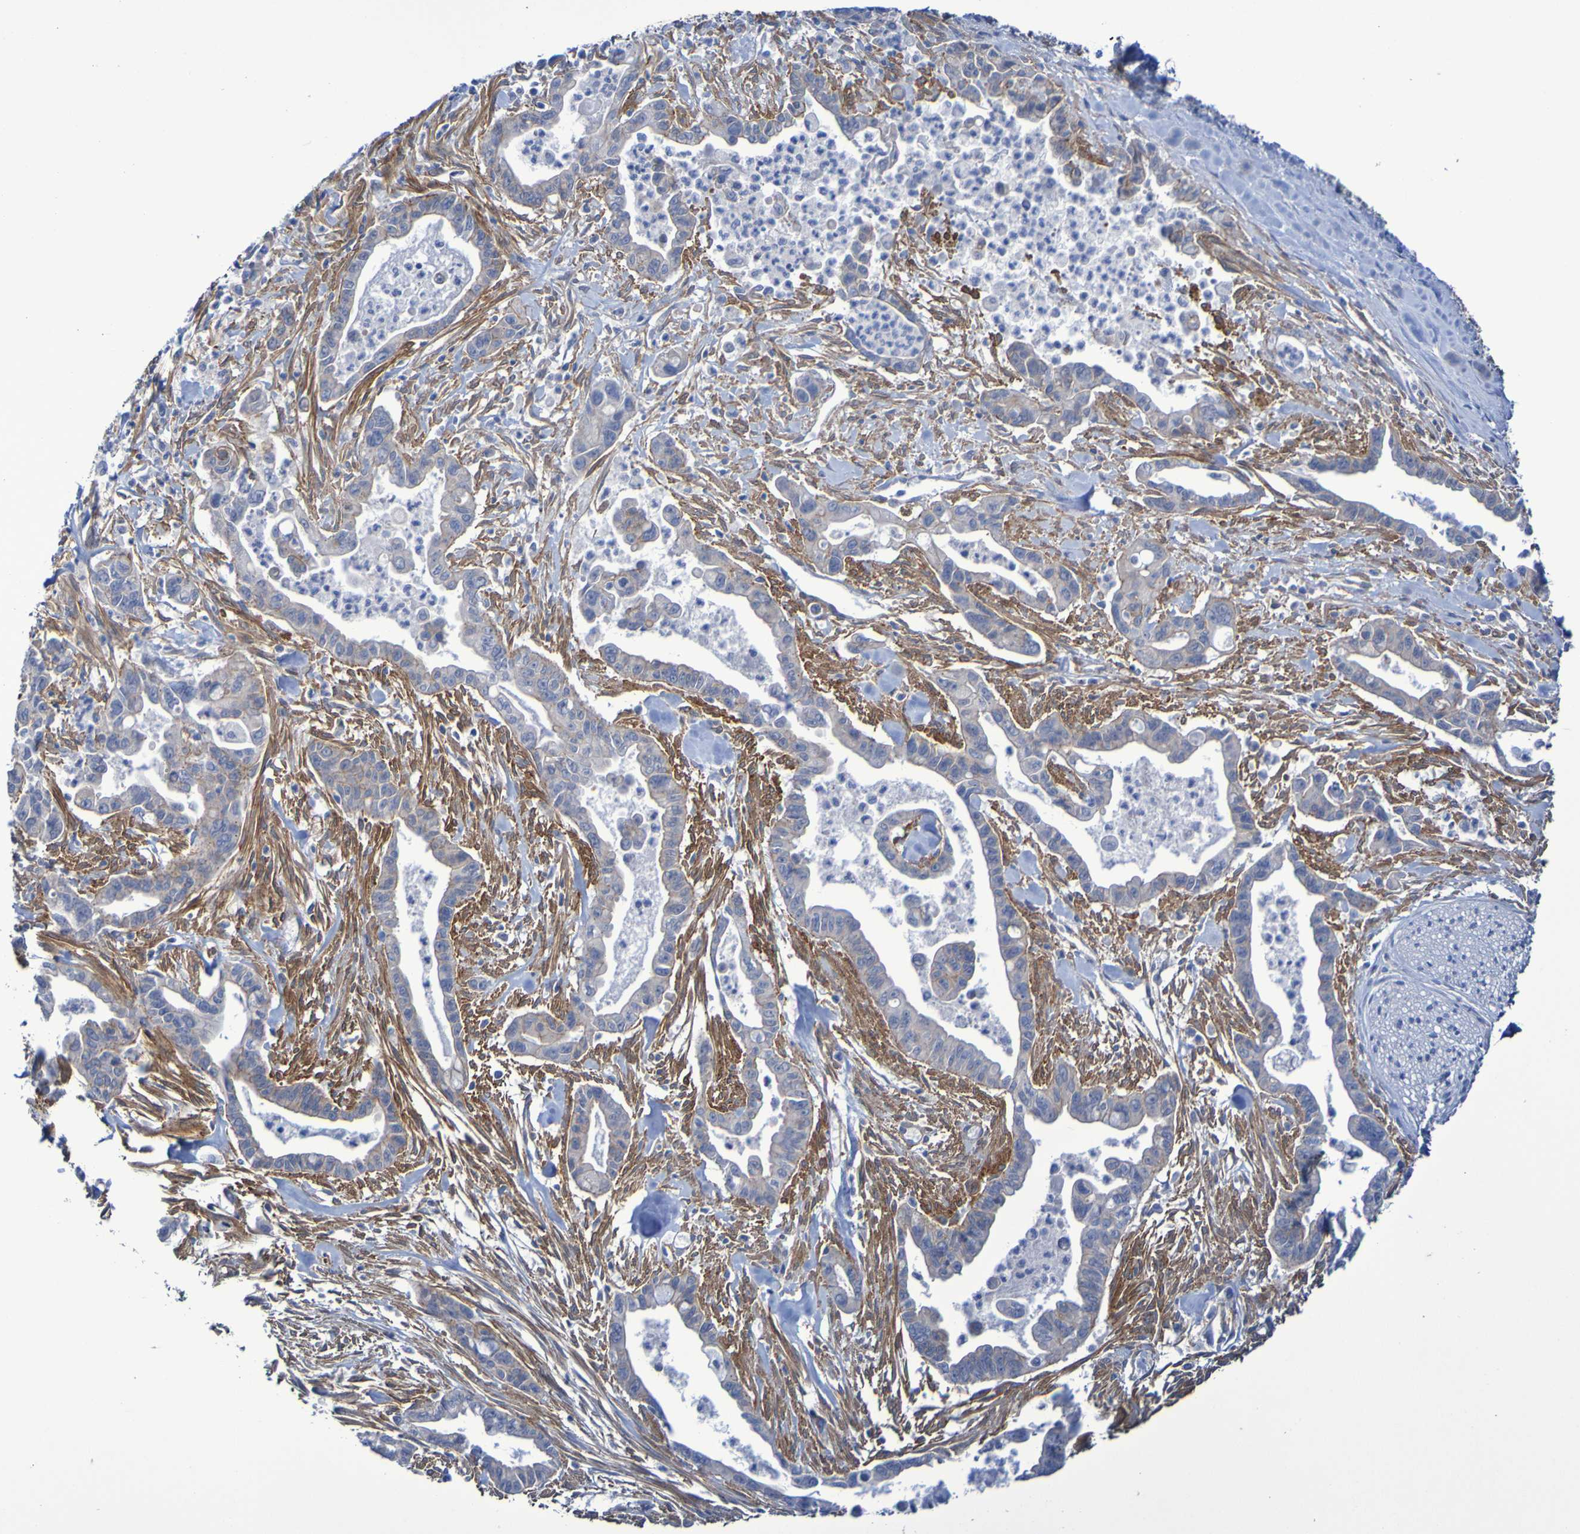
{"staining": {"intensity": "weak", "quantity": "<25%", "location": "cytoplasmic/membranous"}, "tissue": "pancreatic cancer", "cell_type": "Tumor cells", "image_type": "cancer", "snomed": [{"axis": "morphology", "description": "Adenocarcinoma, NOS"}, {"axis": "topography", "description": "Pancreas"}], "caption": "DAB immunohistochemical staining of human adenocarcinoma (pancreatic) demonstrates no significant positivity in tumor cells.", "gene": "LPP", "patient": {"sex": "male", "age": 70}}